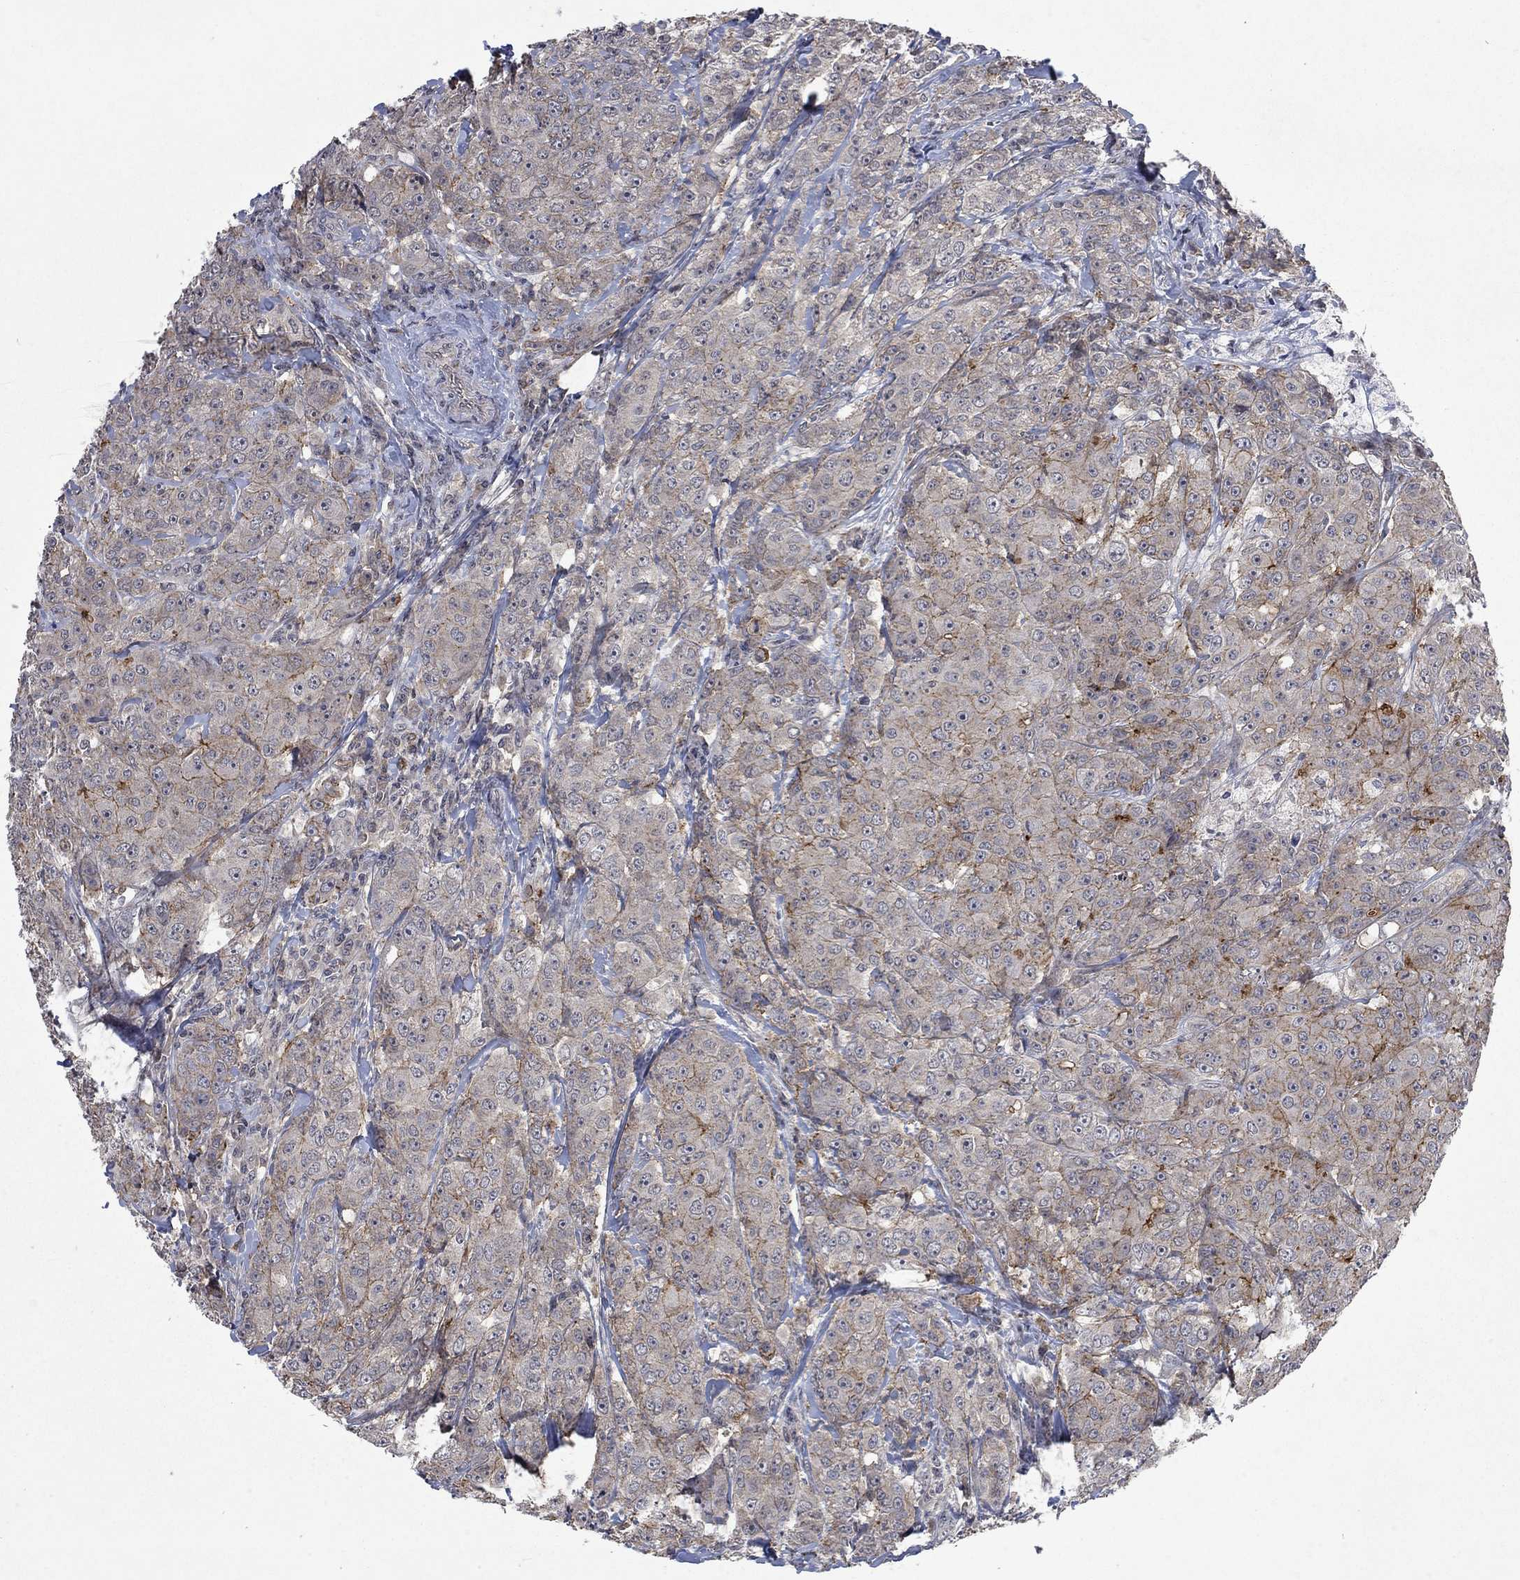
{"staining": {"intensity": "negative", "quantity": "none", "location": "none"}, "tissue": "breast cancer", "cell_type": "Tumor cells", "image_type": "cancer", "snomed": [{"axis": "morphology", "description": "Duct carcinoma"}, {"axis": "topography", "description": "Breast"}], "caption": "Human intraductal carcinoma (breast) stained for a protein using IHC demonstrates no staining in tumor cells.", "gene": "PPP1R9A", "patient": {"sex": "female", "age": 43}}